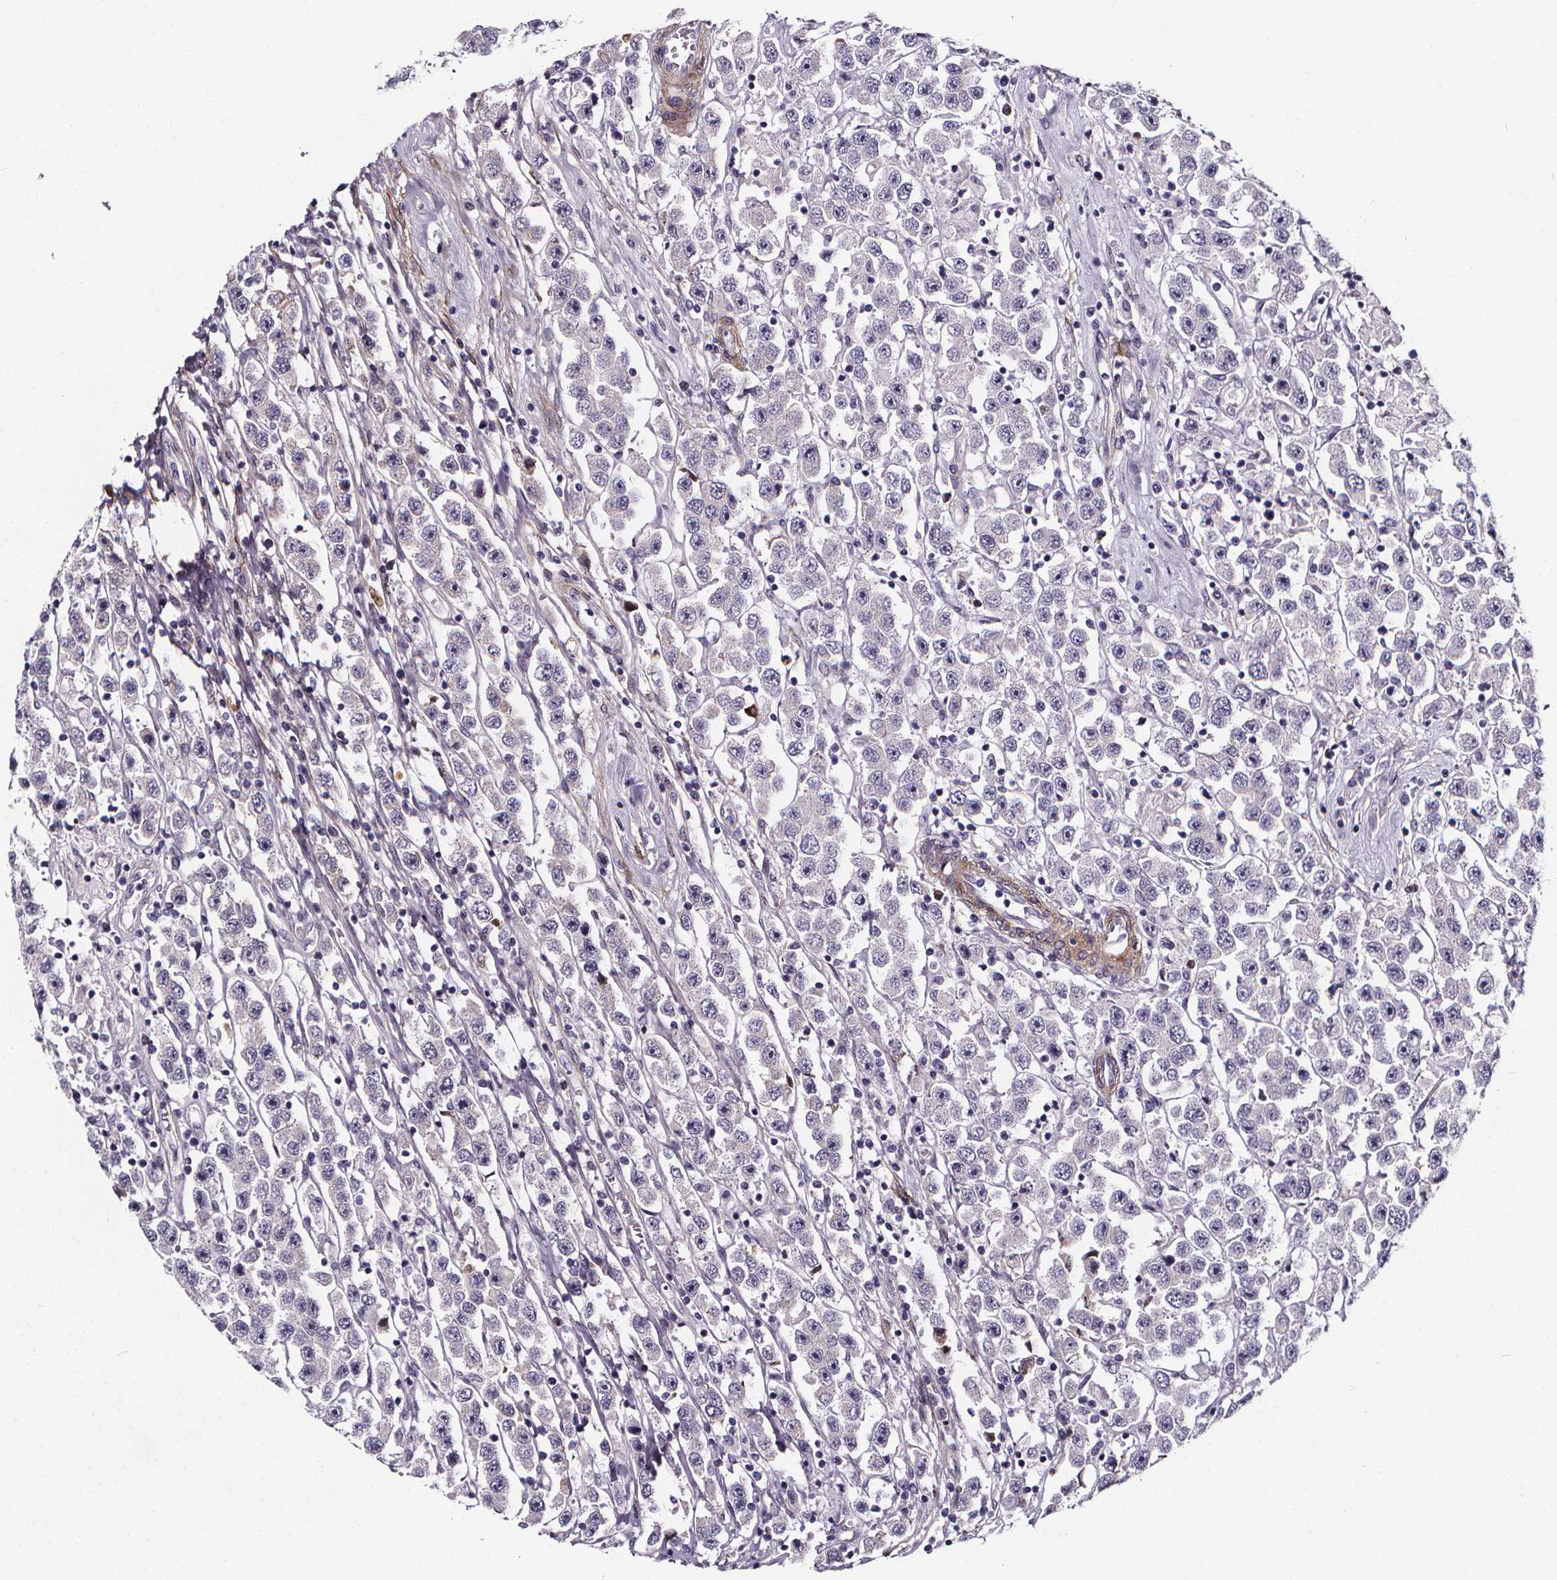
{"staining": {"intensity": "negative", "quantity": "none", "location": "none"}, "tissue": "testis cancer", "cell_type": "Tumor cells", "image_type": "cancer", "snomed": [{"axis": "morphology", "description": "Seminoma, NOS"}, {"axis": "topography", "description": "Testis"}], "caption": "IHC micrograph of human testis cancer stained for a protein (brown), which exhibits no staining in tumor cells. Nuclei are stained in blue.", "gene": "AEBP1", "patient": {"sex": "male", "age": 45}}